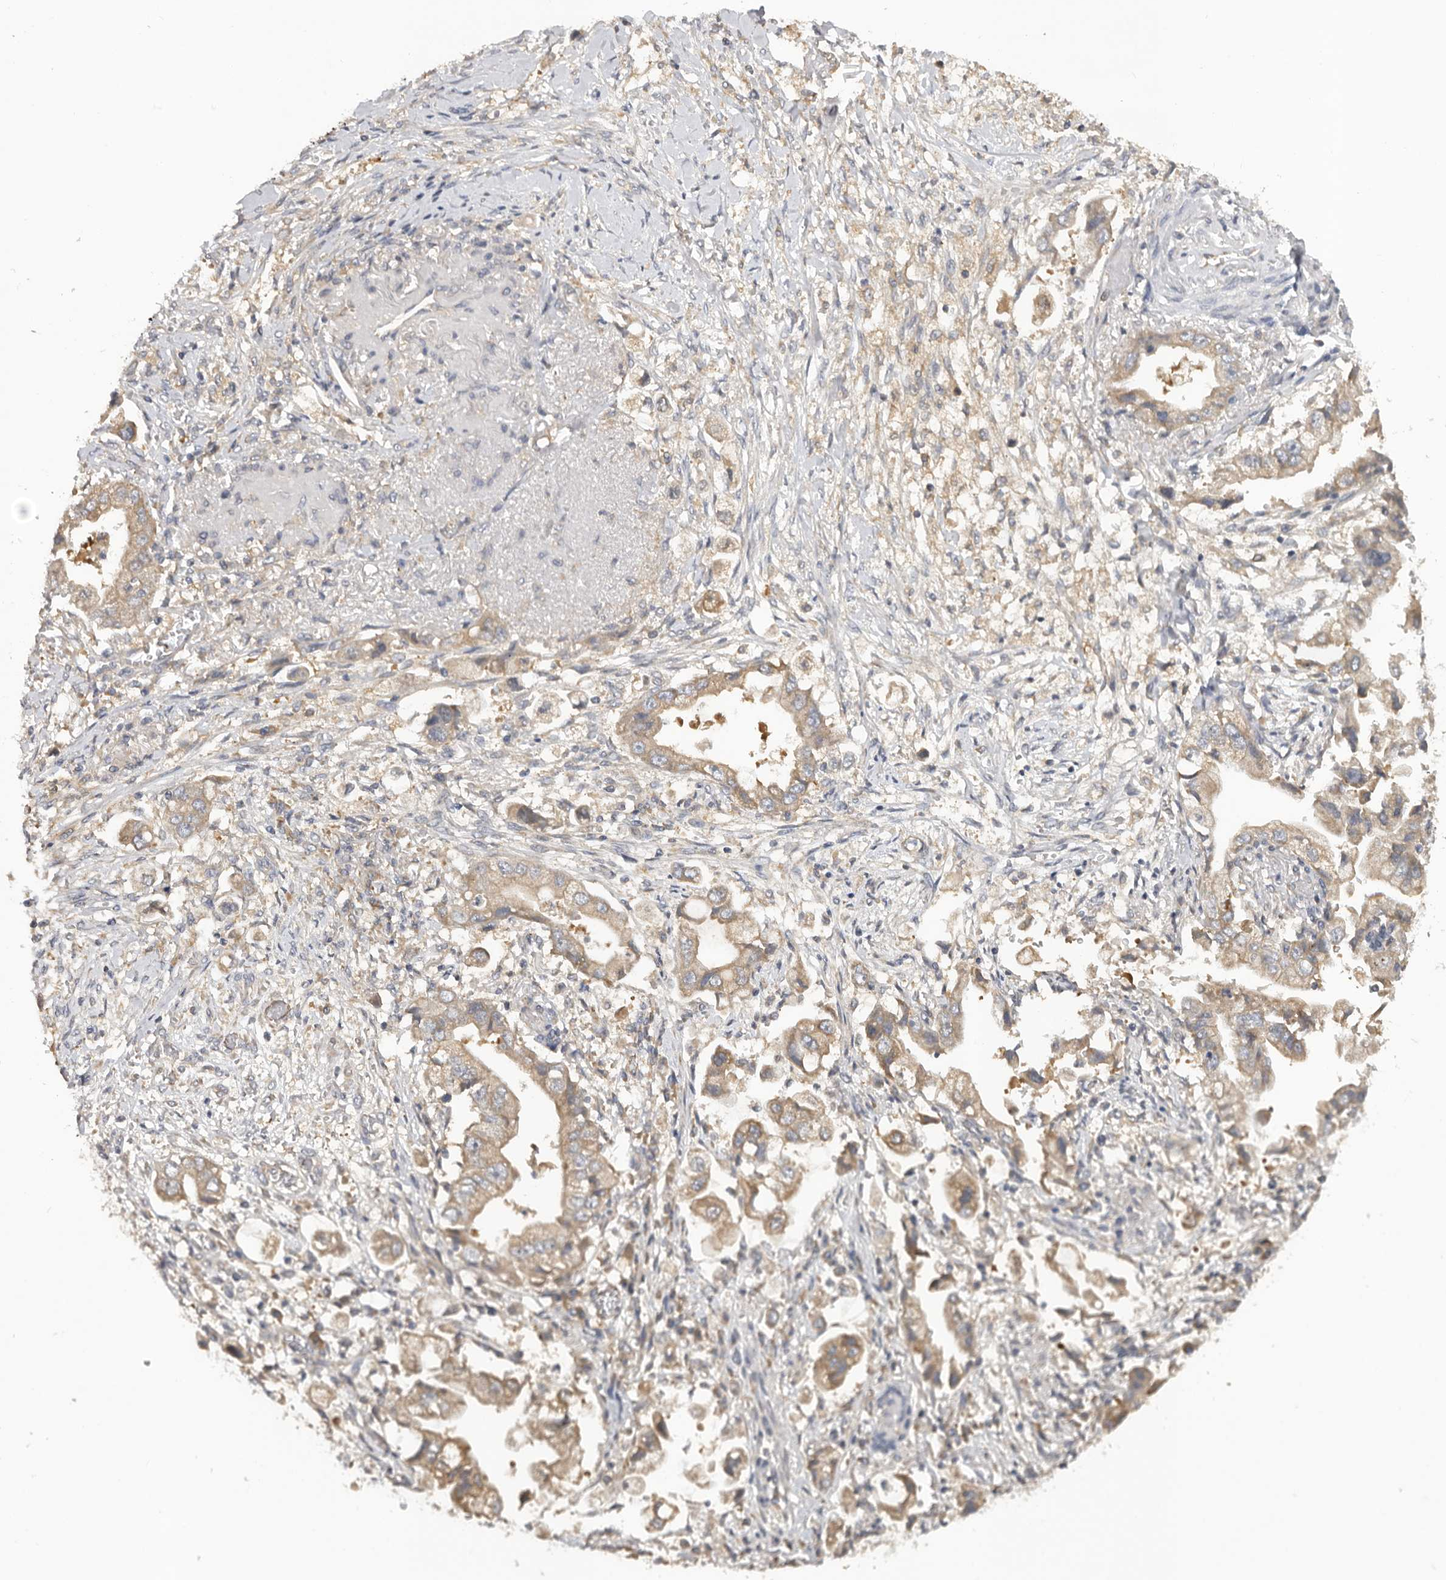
{"staining": {"intensity": "moderate", "quantity": ">75%", "location": "cytoplasmic/membranous"}, "tissue": "stomach cancer", "cell_type": "Tumor cells", "image_type": "cancer", "snomed": [{"axis": "morphology", "description": "Adenocarcinoma, NOS"}, {"axis": "topography", "description": "Stomach"}], "caption": "Human stomach cancer stained with a protein marker displays moderate staining in tumor cells.", "gene": "PPP1R42", "patient": {"sex": "male", "age": 62}}